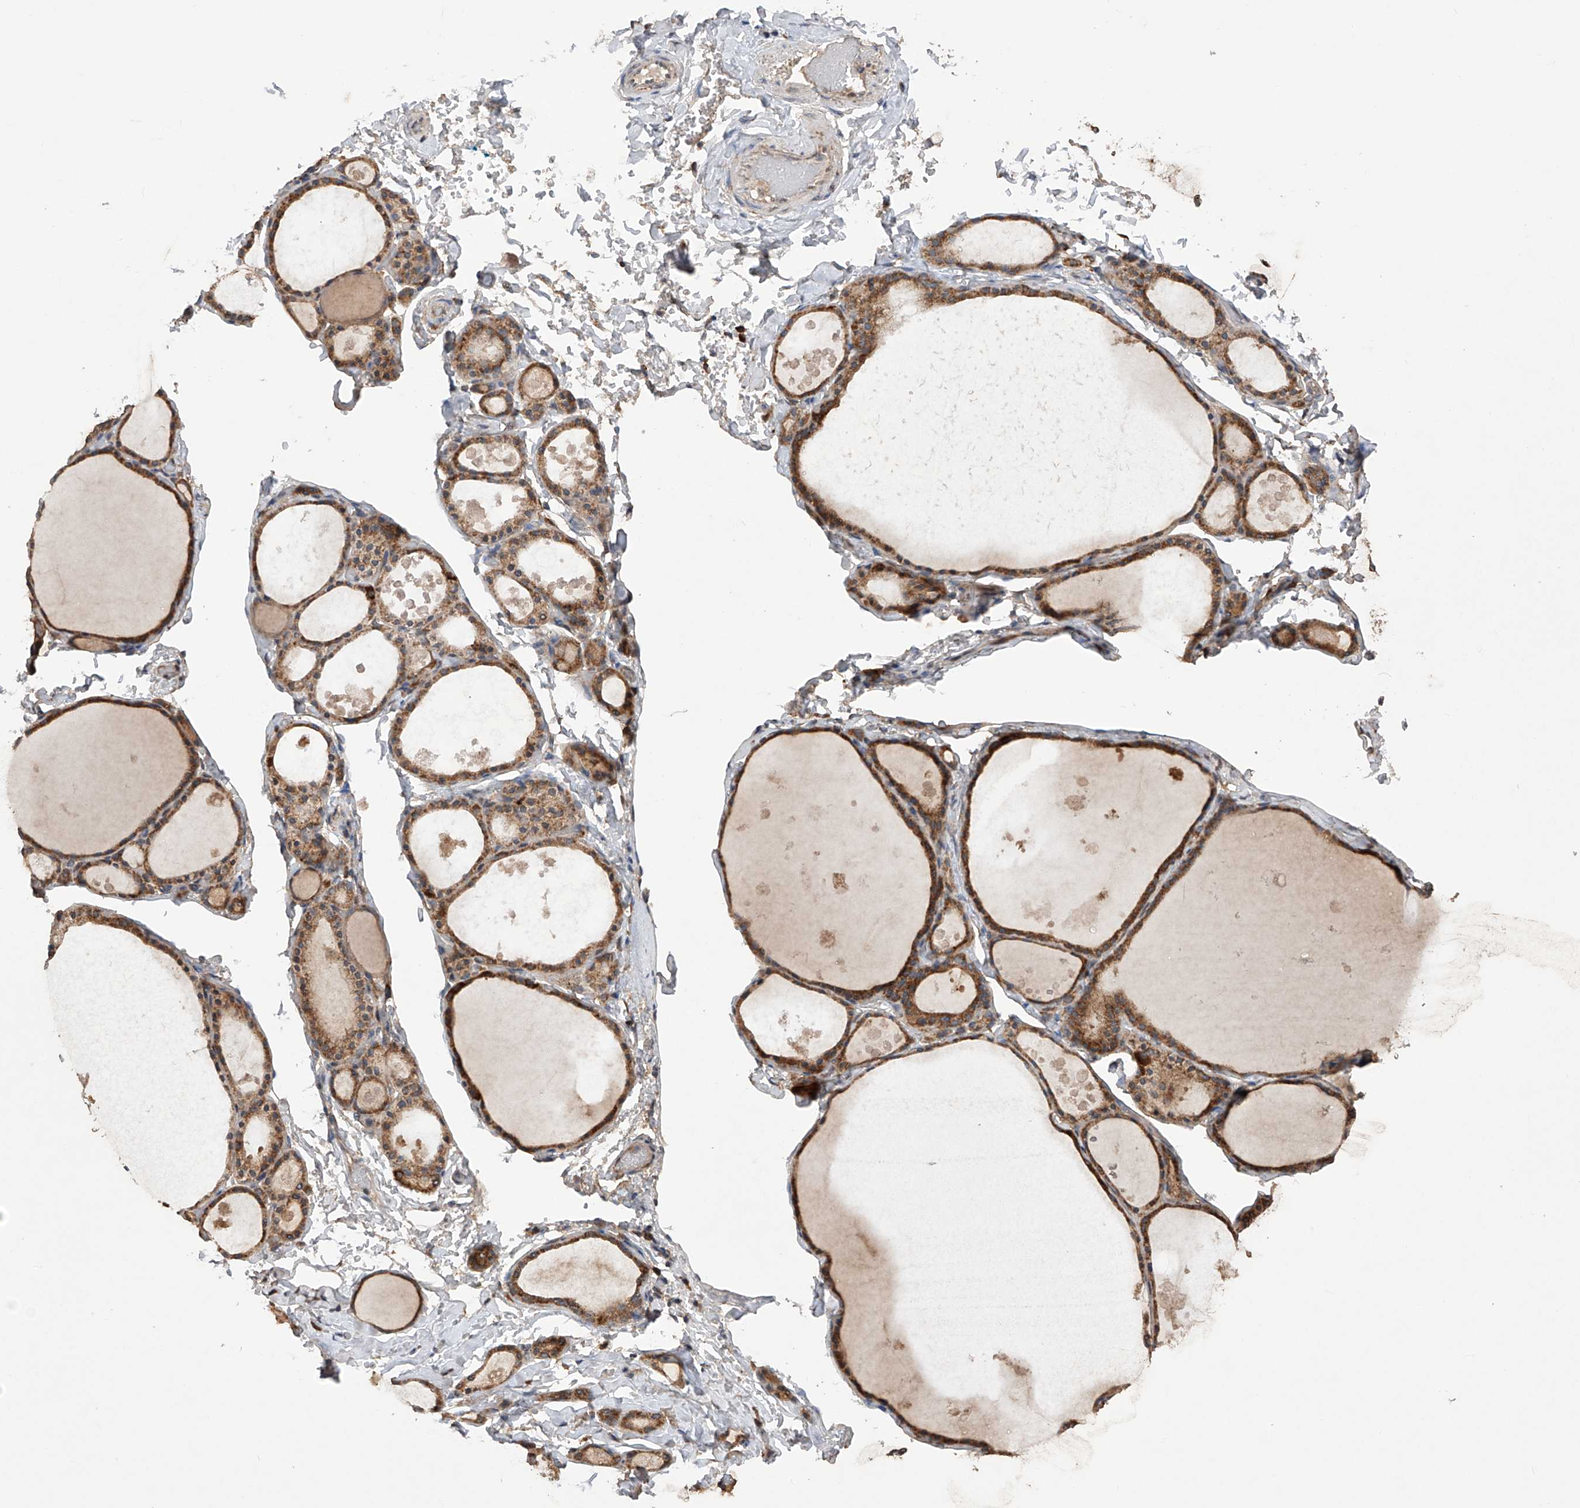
{"staining": {"intensity": "moderate", "quantity": ">75%", "location": "cytoplasmic/membranous"}, "tissue": "thyroid gland", "cell_type": "Glandular cells", "image_type": "normal", "snomed": [{"axis": "morphology", "description": "Normal tissue, NOS"}, {"axis": "topography", "description": "Thyroid gland"}], "caption": "A medium amount of moderate cytoplasmic/membranous positivity is seen in about >75% of glandular cells in unremarkable thyroid gland.", "gene": "SDHAF4", "patient": {"sex": "male", "age": 56}}